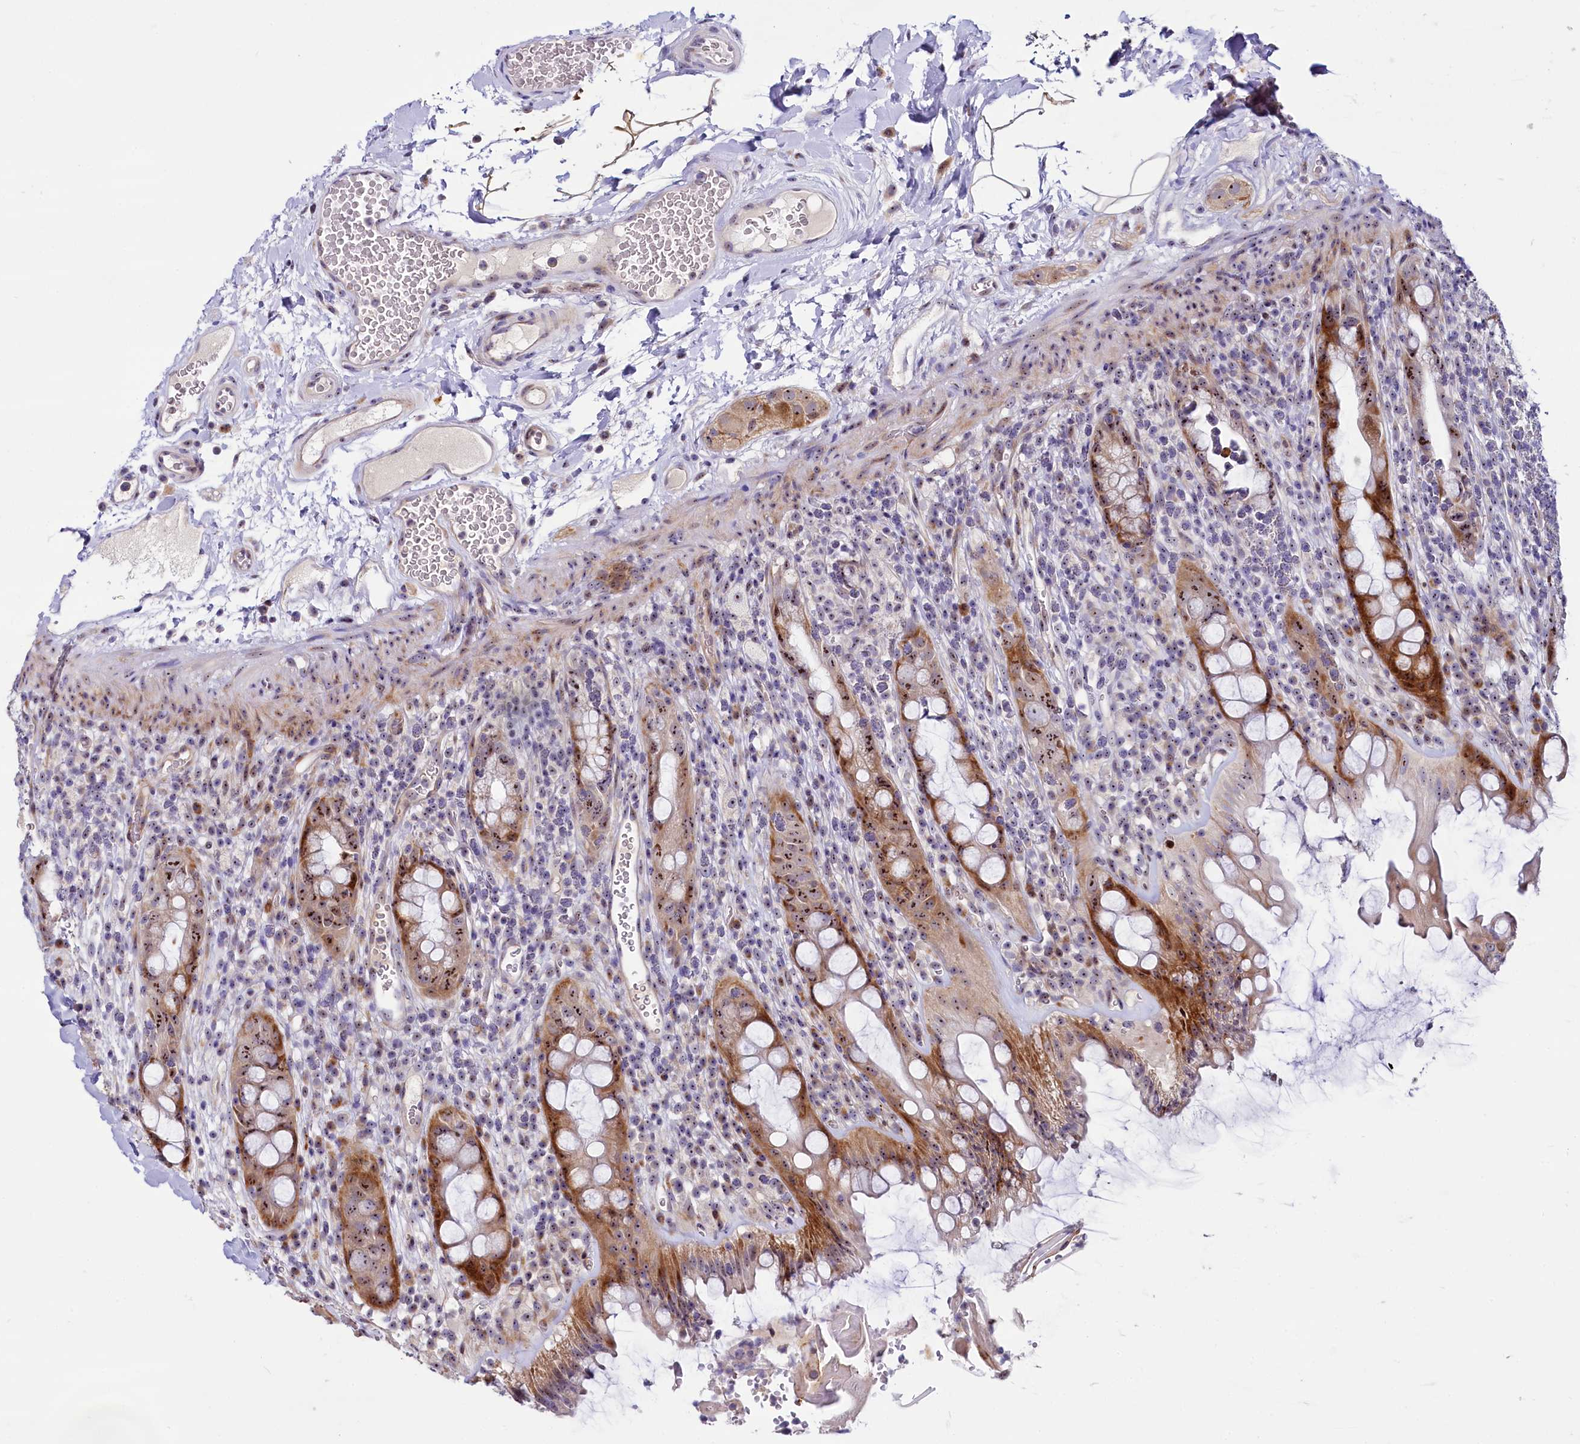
{"staining": {"intensity": "moderate", "quantity": ">75%", "location": "cytoplasmic/membranous,nuclear"}, "tissue": "rectum", "cell_type": "Glandular cells", "image_type": "normal", "snomed": [{"axis": "morphology", "description": "Normal tissue, NOS"}, {"axis": "topography", "description": "Rectum"}], "caption": "DAB immunohistochemical staining of unremarkable human rectum shows moderate cytoplasmic/membranous,nuclear protein staining in about >75% of glandular cells.", "gene": "TCOF1", "patient": {"sex": "female", "age": 57}}